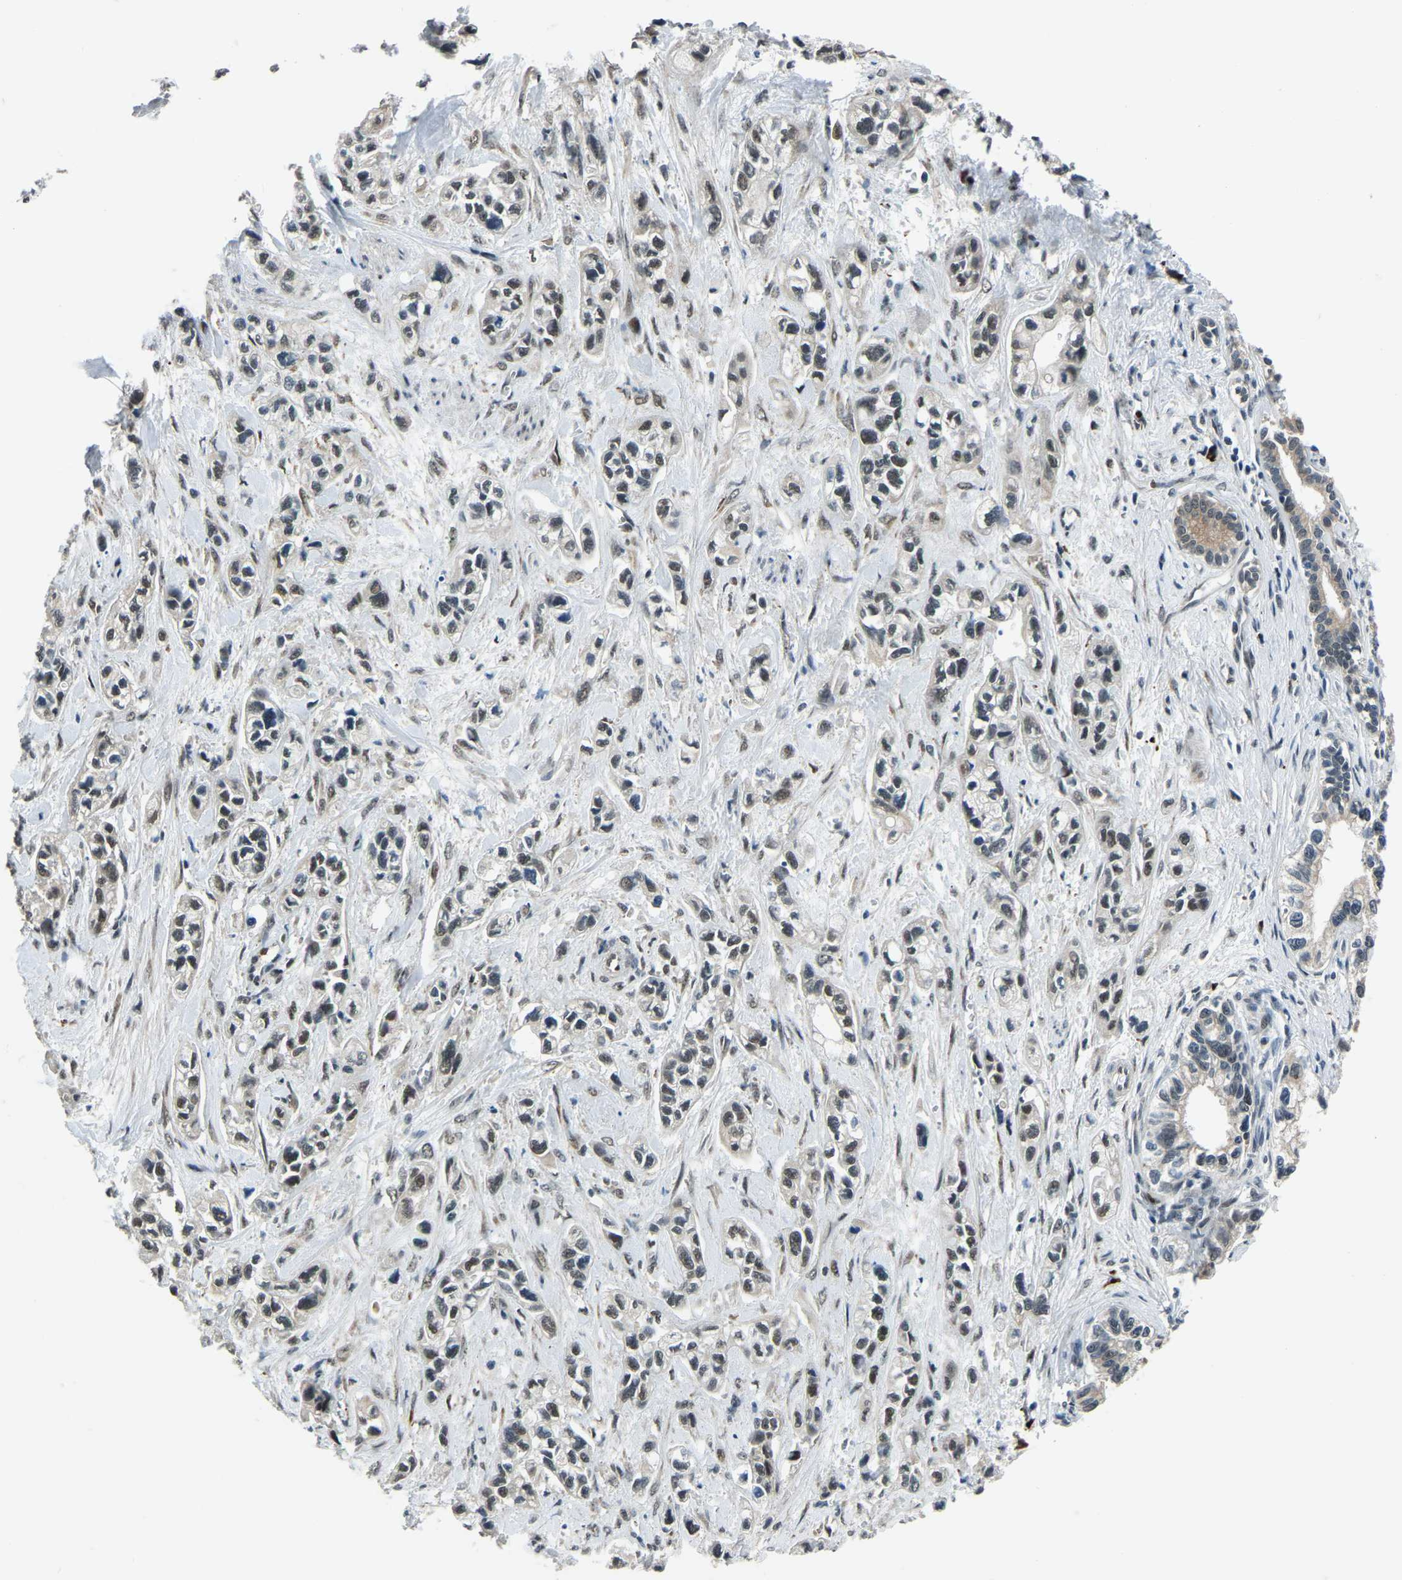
{"staining": {"intensity": "moderate", "quantity": "25%-75%", "location": "nuclear"}, "tissue": "pancreatic cancer", "cell_type": "Tumor cells", "image_type": "cancer", "snomed": [{"axis": "morphology", "description": "Adenocarcinoma, NOS"}, {"axis": "topography", "description": "Pancreas"}], "caption": "Tumor cells exhibit moderate nuclear positivity in about 25%-75% of cells in pancreatic adenocarcinoma. (DAB IHC with brightfield microscopy, high magnification).", "gene": "ING2", "patient": {"sex": "male", "age": 74}}